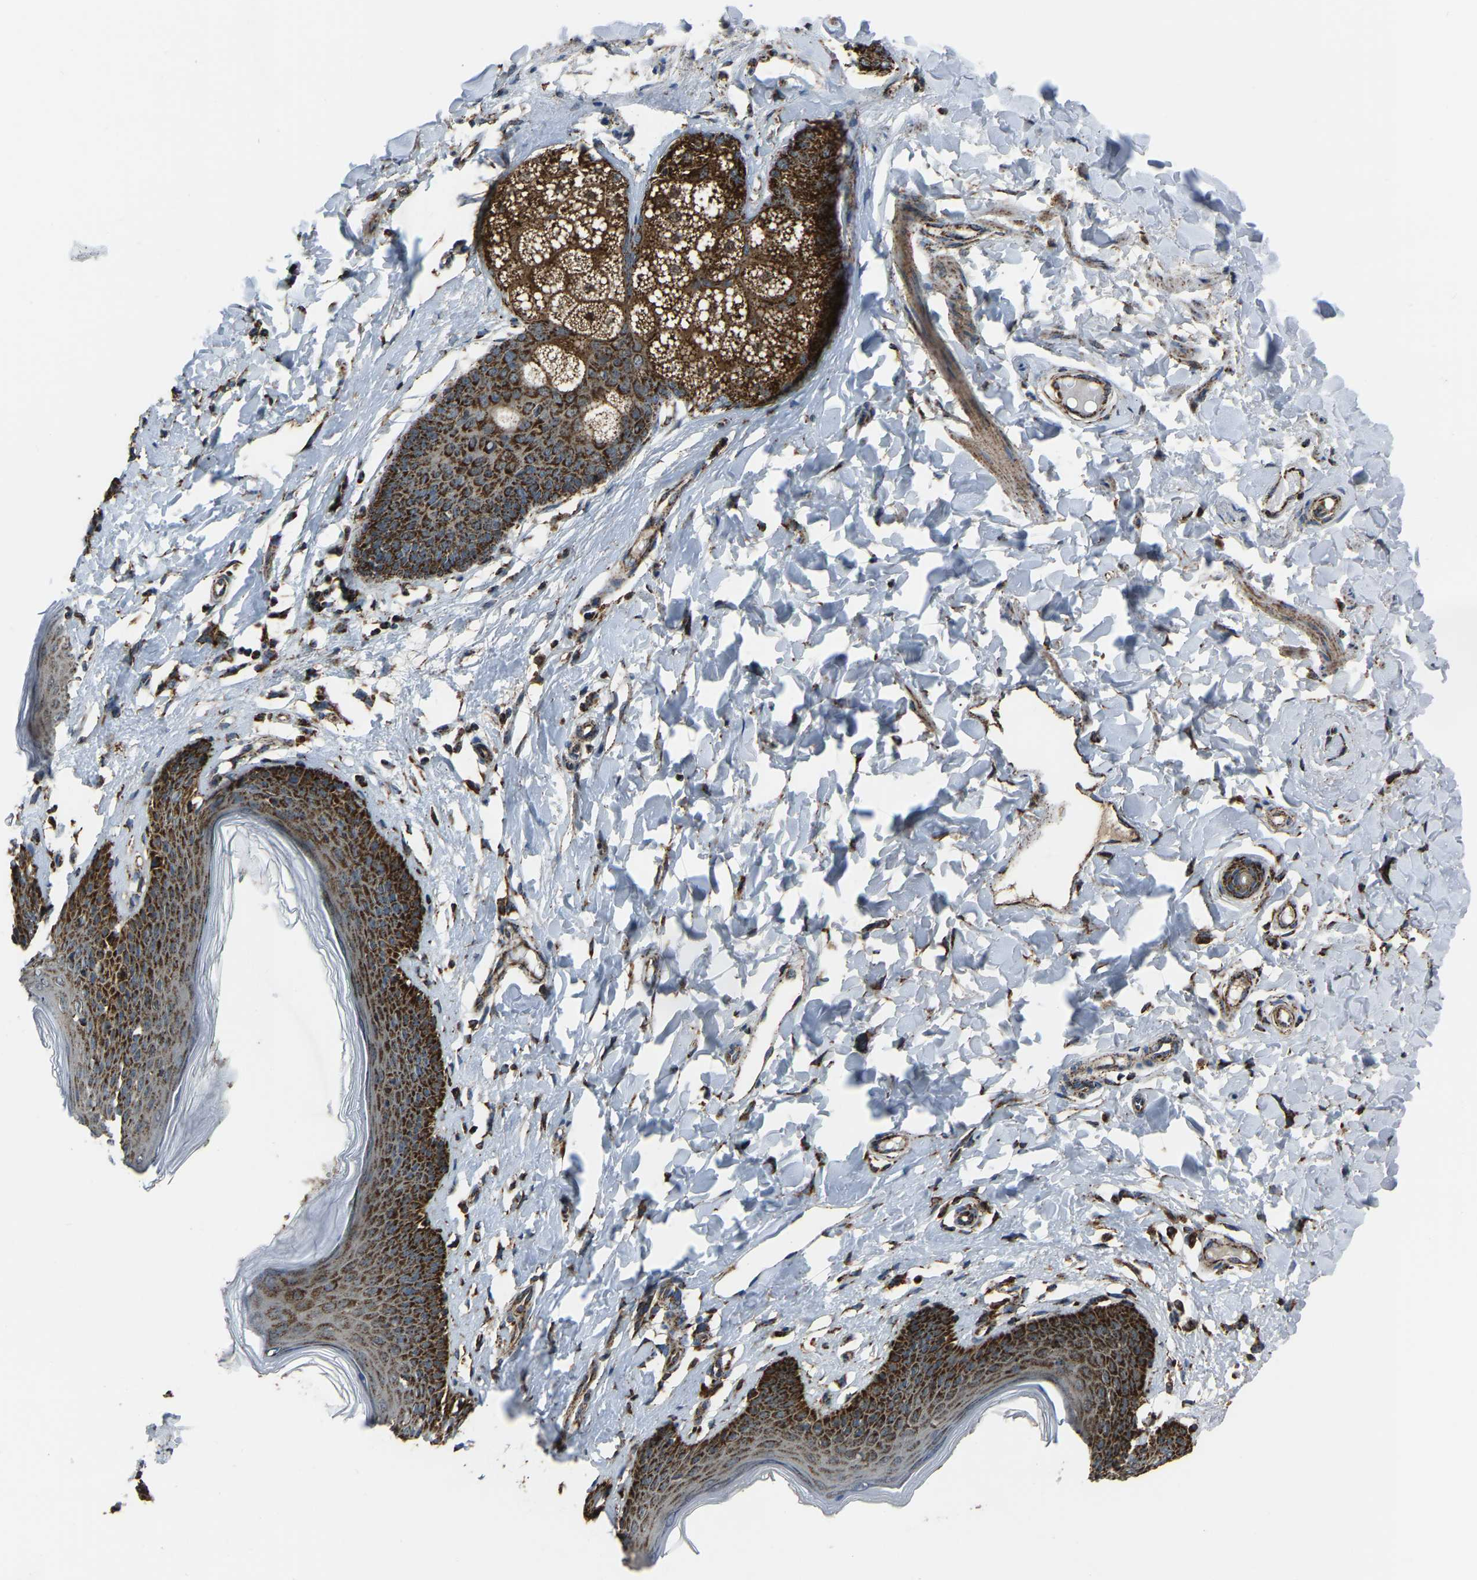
{"staining": {"intensity": "strong", "quantity": ">75%", "location": "cytoplasmic/membranous"}, "tissue": "skin", "cell_type": "Epidermal cells", "image_type": "normal", "snomed": [{"axis": "morphology", "description": "Normal tissue, NOS"}, {"axis": "topography", "description": "Vulva"}], "caption": "A high-resolution micrograph shows immunohistochemistry (IHC) staining of normal skin, which shows strong cytoplasmic/membranous positivity in approximately >75% of epidermal cells. The protein of interest is stained brown, and the nuclei are stained in blue (DAB IHC with brightfield microscopy, high magnification).", "gene": "AKR1A1", "patient": {"sex": "female", "age": 66}}